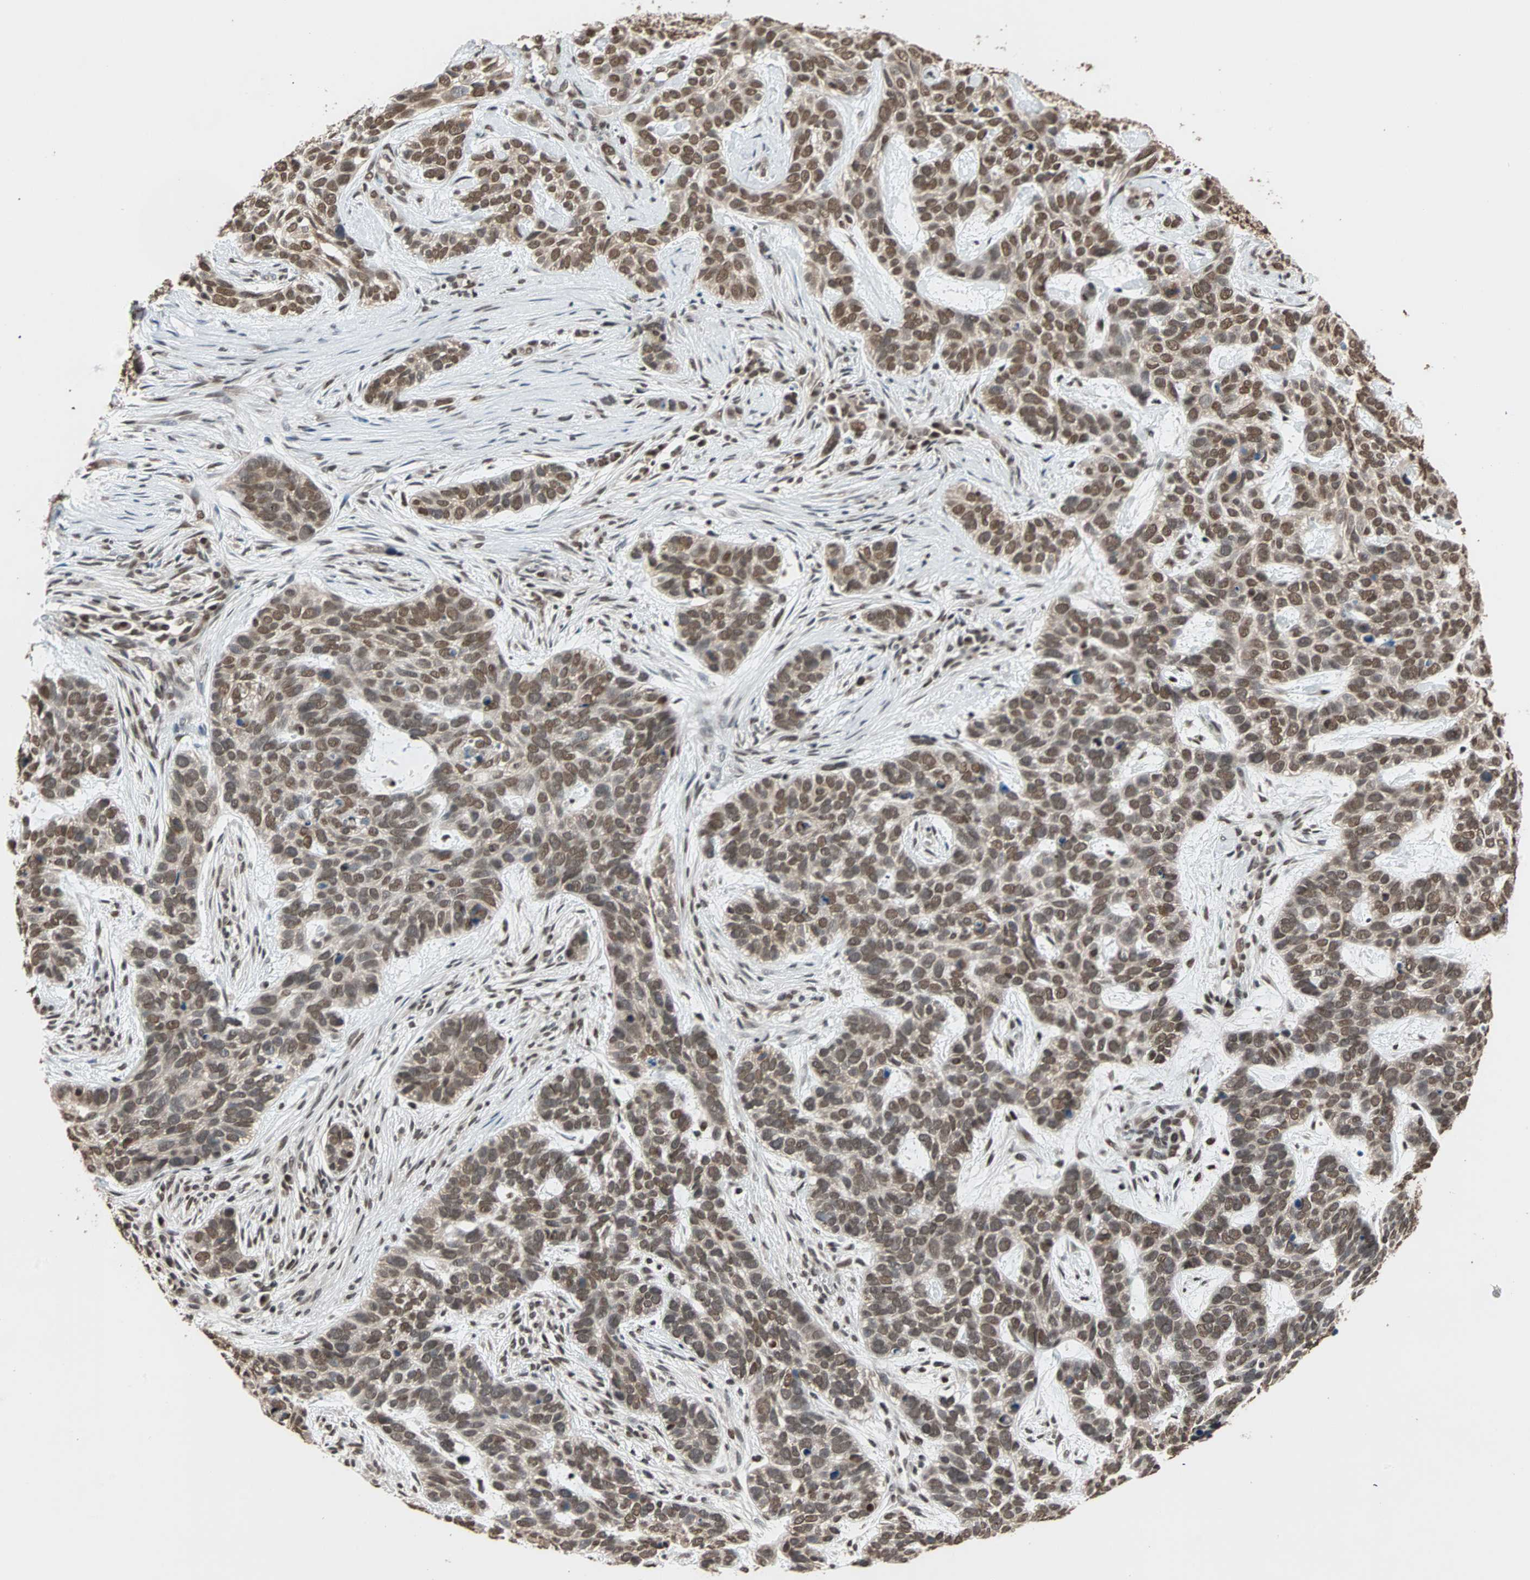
{"staining": {"intensity": "moderate", "quantity": ">75%", "location": "nuclear"}, "tissue": "skin cancer", "cell_type": "Tumor cells", "image_type": "cancer", "snomed": [{"axis": "morphology", "description": "Basal cell carcinoma"}, {"axis": "topography", "description": "Skin"}], "caption": "Brown immunohistochemical staining in human skin basal cell carcinoma demonstrates moderate nuclear positivity in about >75% of tumor cells.", "gene": "DAZAP1", "patient": {"sex": "male", "age": 87}}